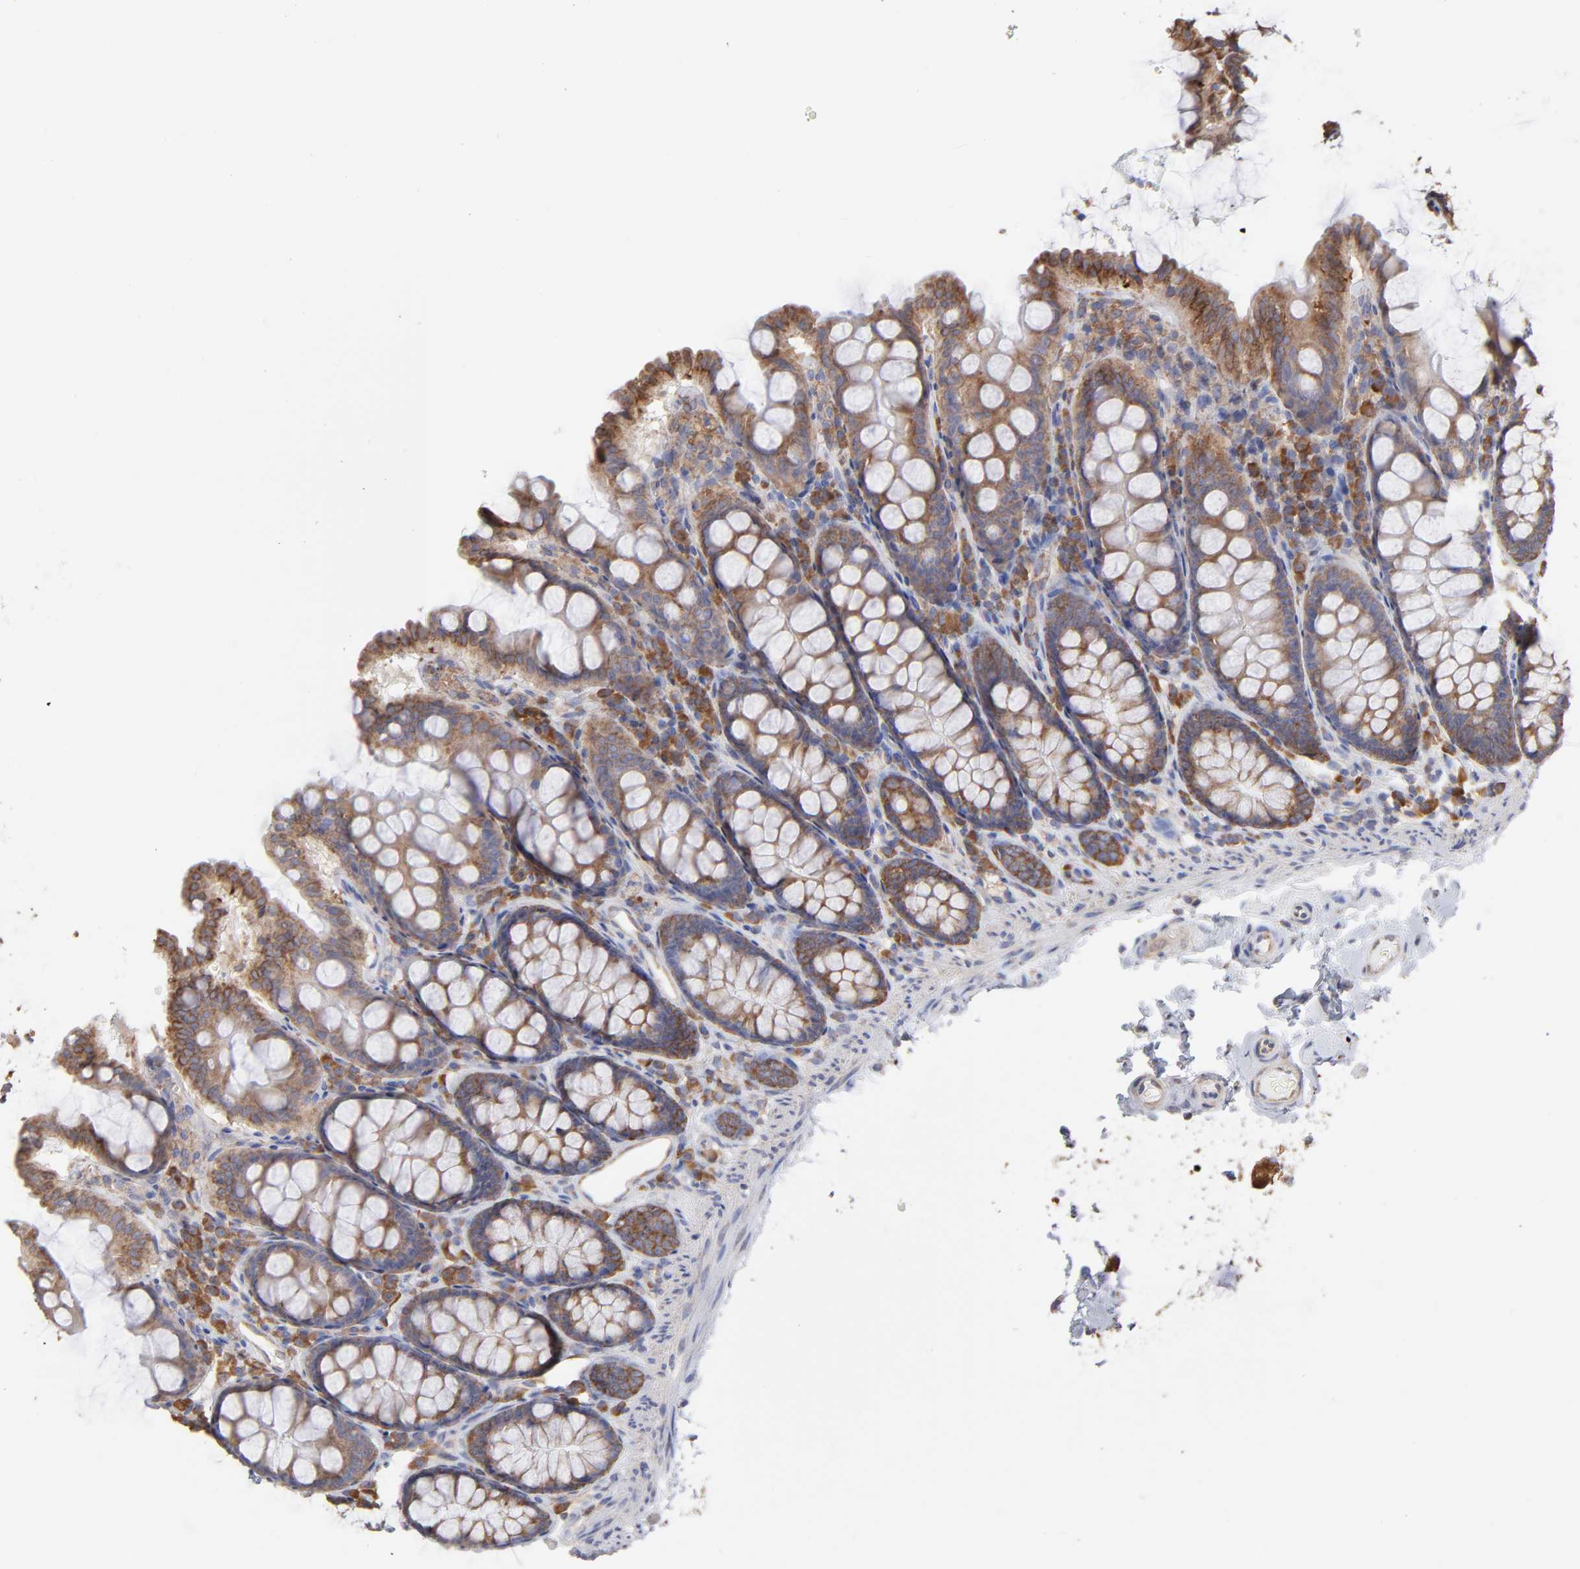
{"staining": {"intensity": "weak", "quantity": "25%-75%", "location": "cytoplasmic/membranous"}, "tissue": "colon", "cell_type": "Endothelial cells", "image_type": "normal", "snomed": [{"axis": "morphology", "description": "Normal tissue, NOS"}, {"axis": "topography", "description": "Colon"}], "caption": "Human colon stained for a protein (brown) displays weak cytoplasmic/membranous positive positivity in about 25%-75% of endothelial cells.", "gene": "RPL3", "patient": {"sex": "female", "age": 61}}